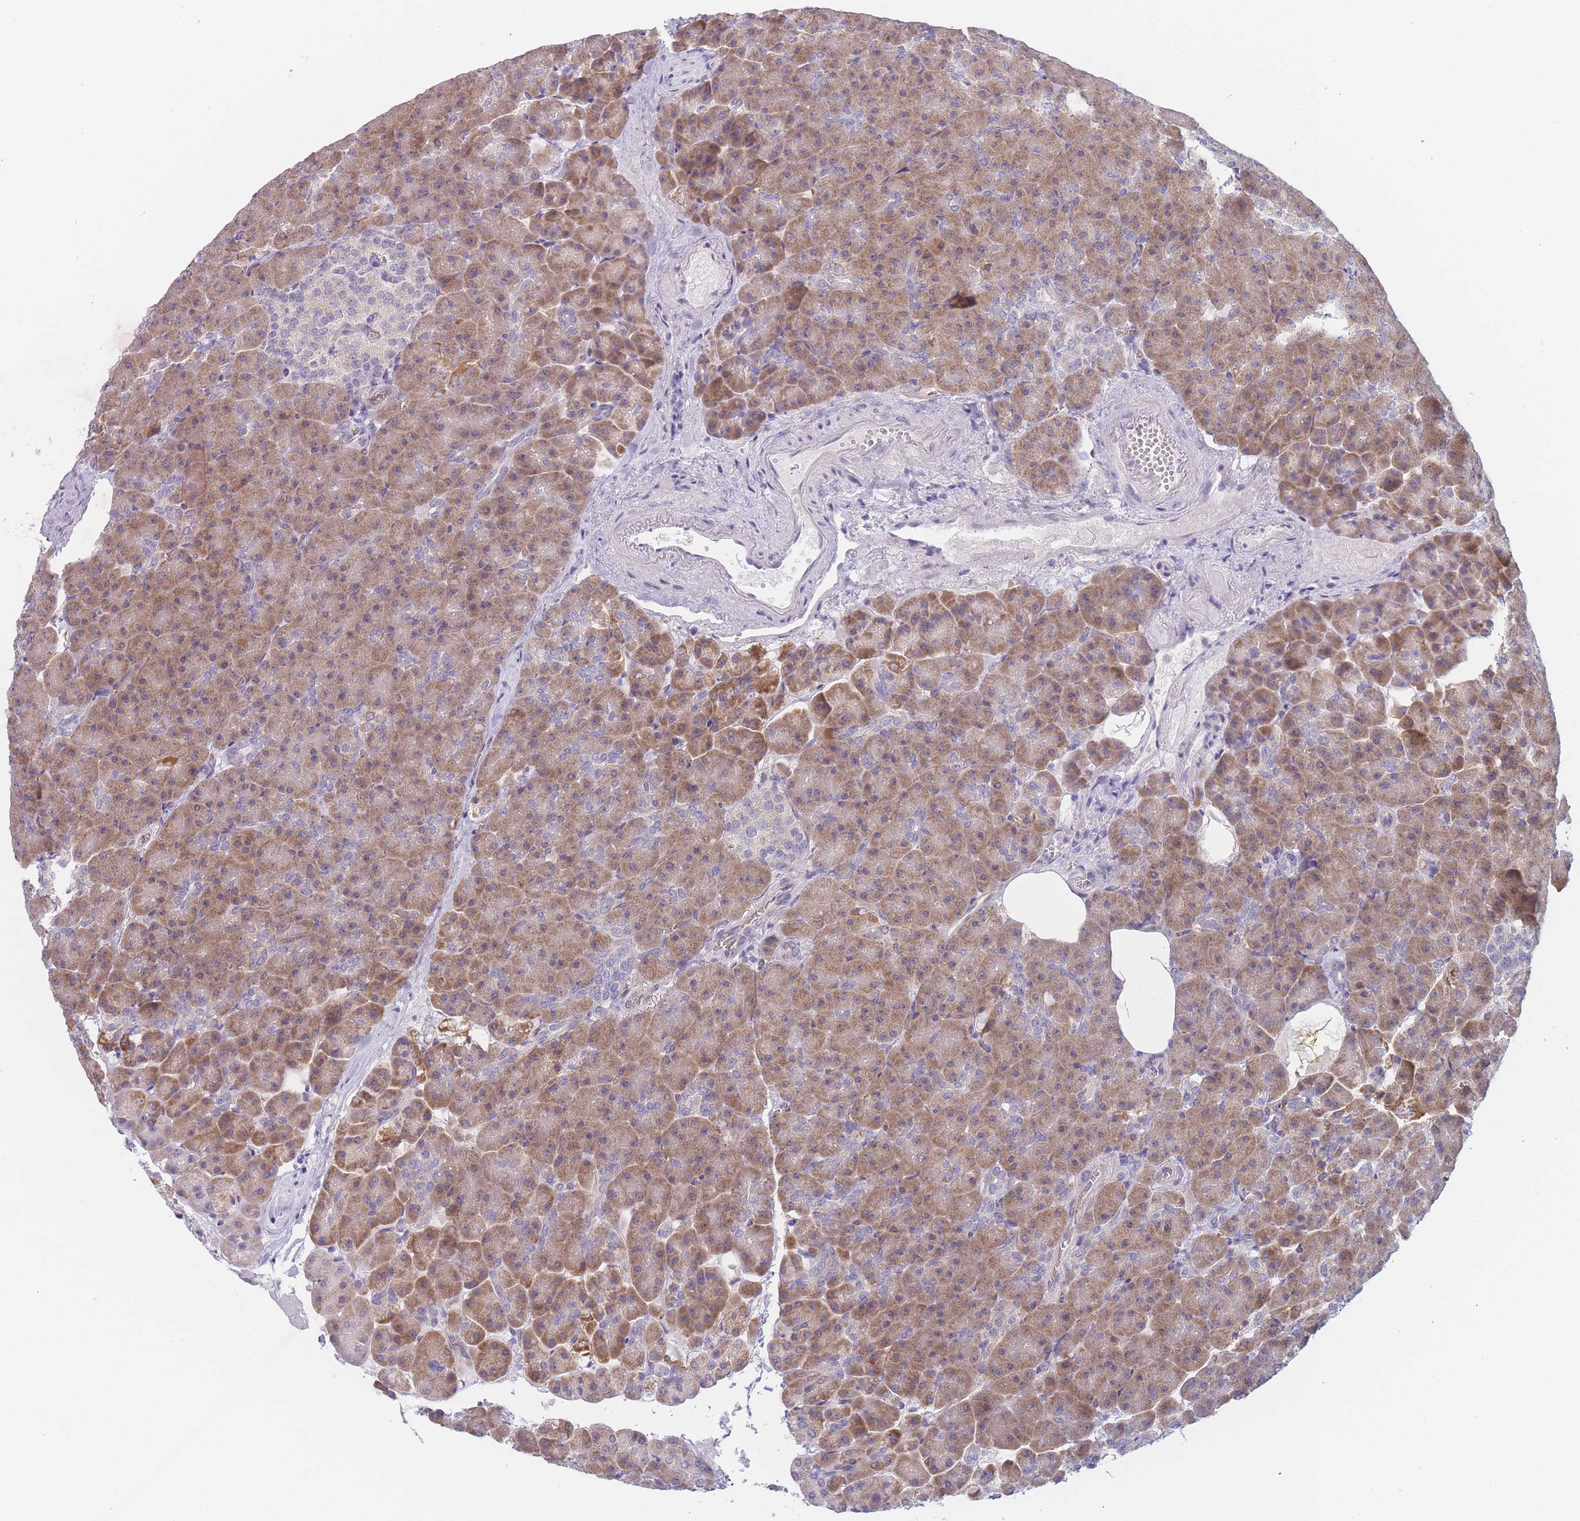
{"staining": {"intensity": "moderate", "quantity": ">75%", "location": "cytoplasmic/membranous"}, "tissue": "pancreas", "cell_type": "Exocrine glandular cells", "image_type": "normal", "snomed": [{"axis": "morphology", "description": "Normal tissue, NOS"}, {"axis": "topography", "description": "Pancreas"}], "caption": "The image exhibits immunohistochemical staining of benign pancreas. There is moderate cytoplasmic/membranous expression is present in about >75% of exocrine glandular cells. Ihc stains the protein in brown and the nuclei are stained blue.", "gene": "FAM227B", "patient": {"sex": "female", "age": 74}}